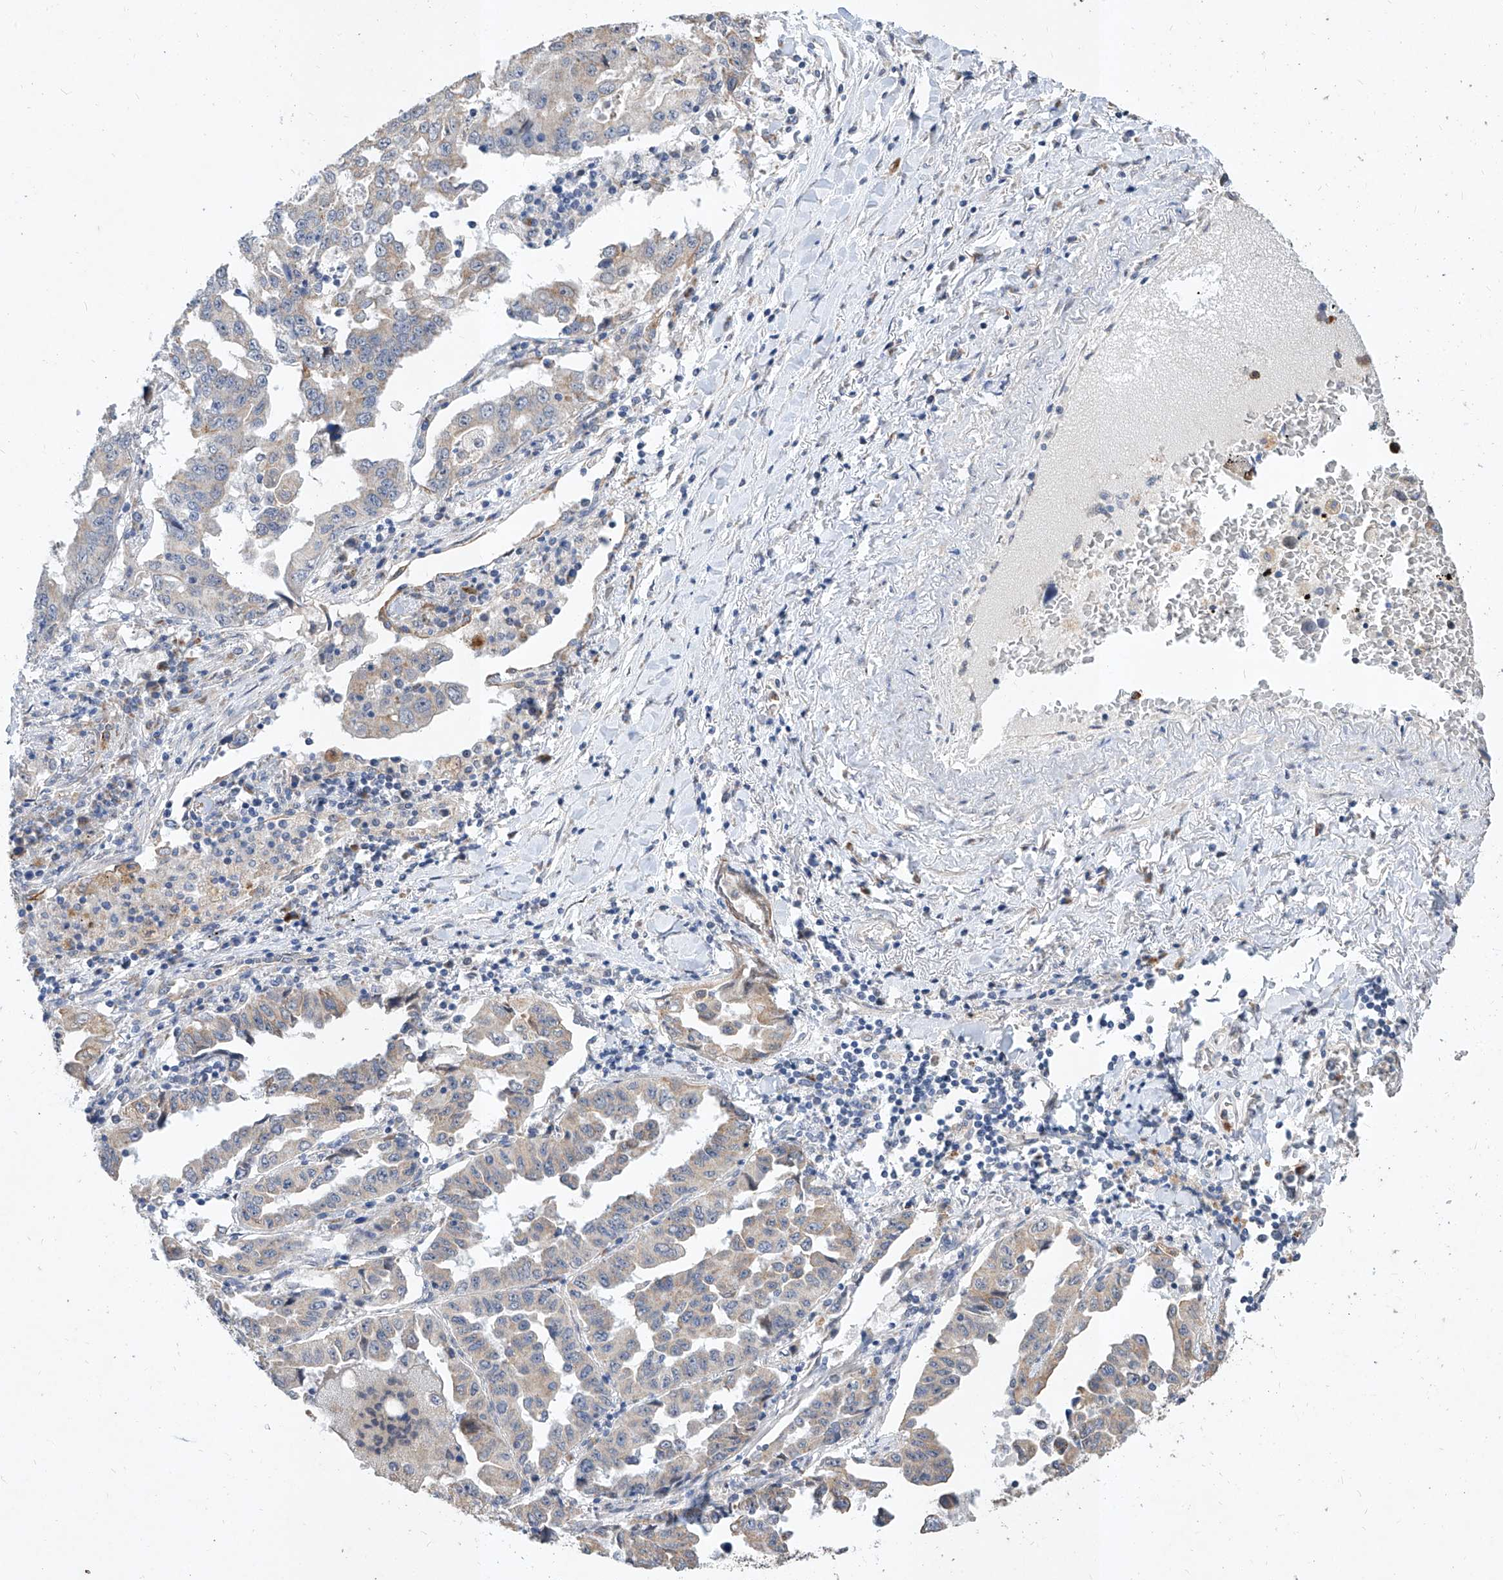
{"staining": {"intensity": "negative", "quantity": "none", "location": "none"}, "tissue": "lung cancer", "cell_type": "Tumor cells", "image_type": "cancer", "snomed": [{"axis": "morphology", "description": "Adenocarcinoma, NOS"}, {"axis": "topography", "description": "Lung"}], "caption": "Immunohistochemistry photomicrograph of lung adenocarcinoma stained for a protein (brown), which demonstrates no staining in tumor cells. (Stains: DAB immunohistochemistry with hematoxylin counter stain, Microscopy: brightfield microscopy at high magnification).", "gene": "MFSD4B", "patient": {"sex": "female", "age": 51}}